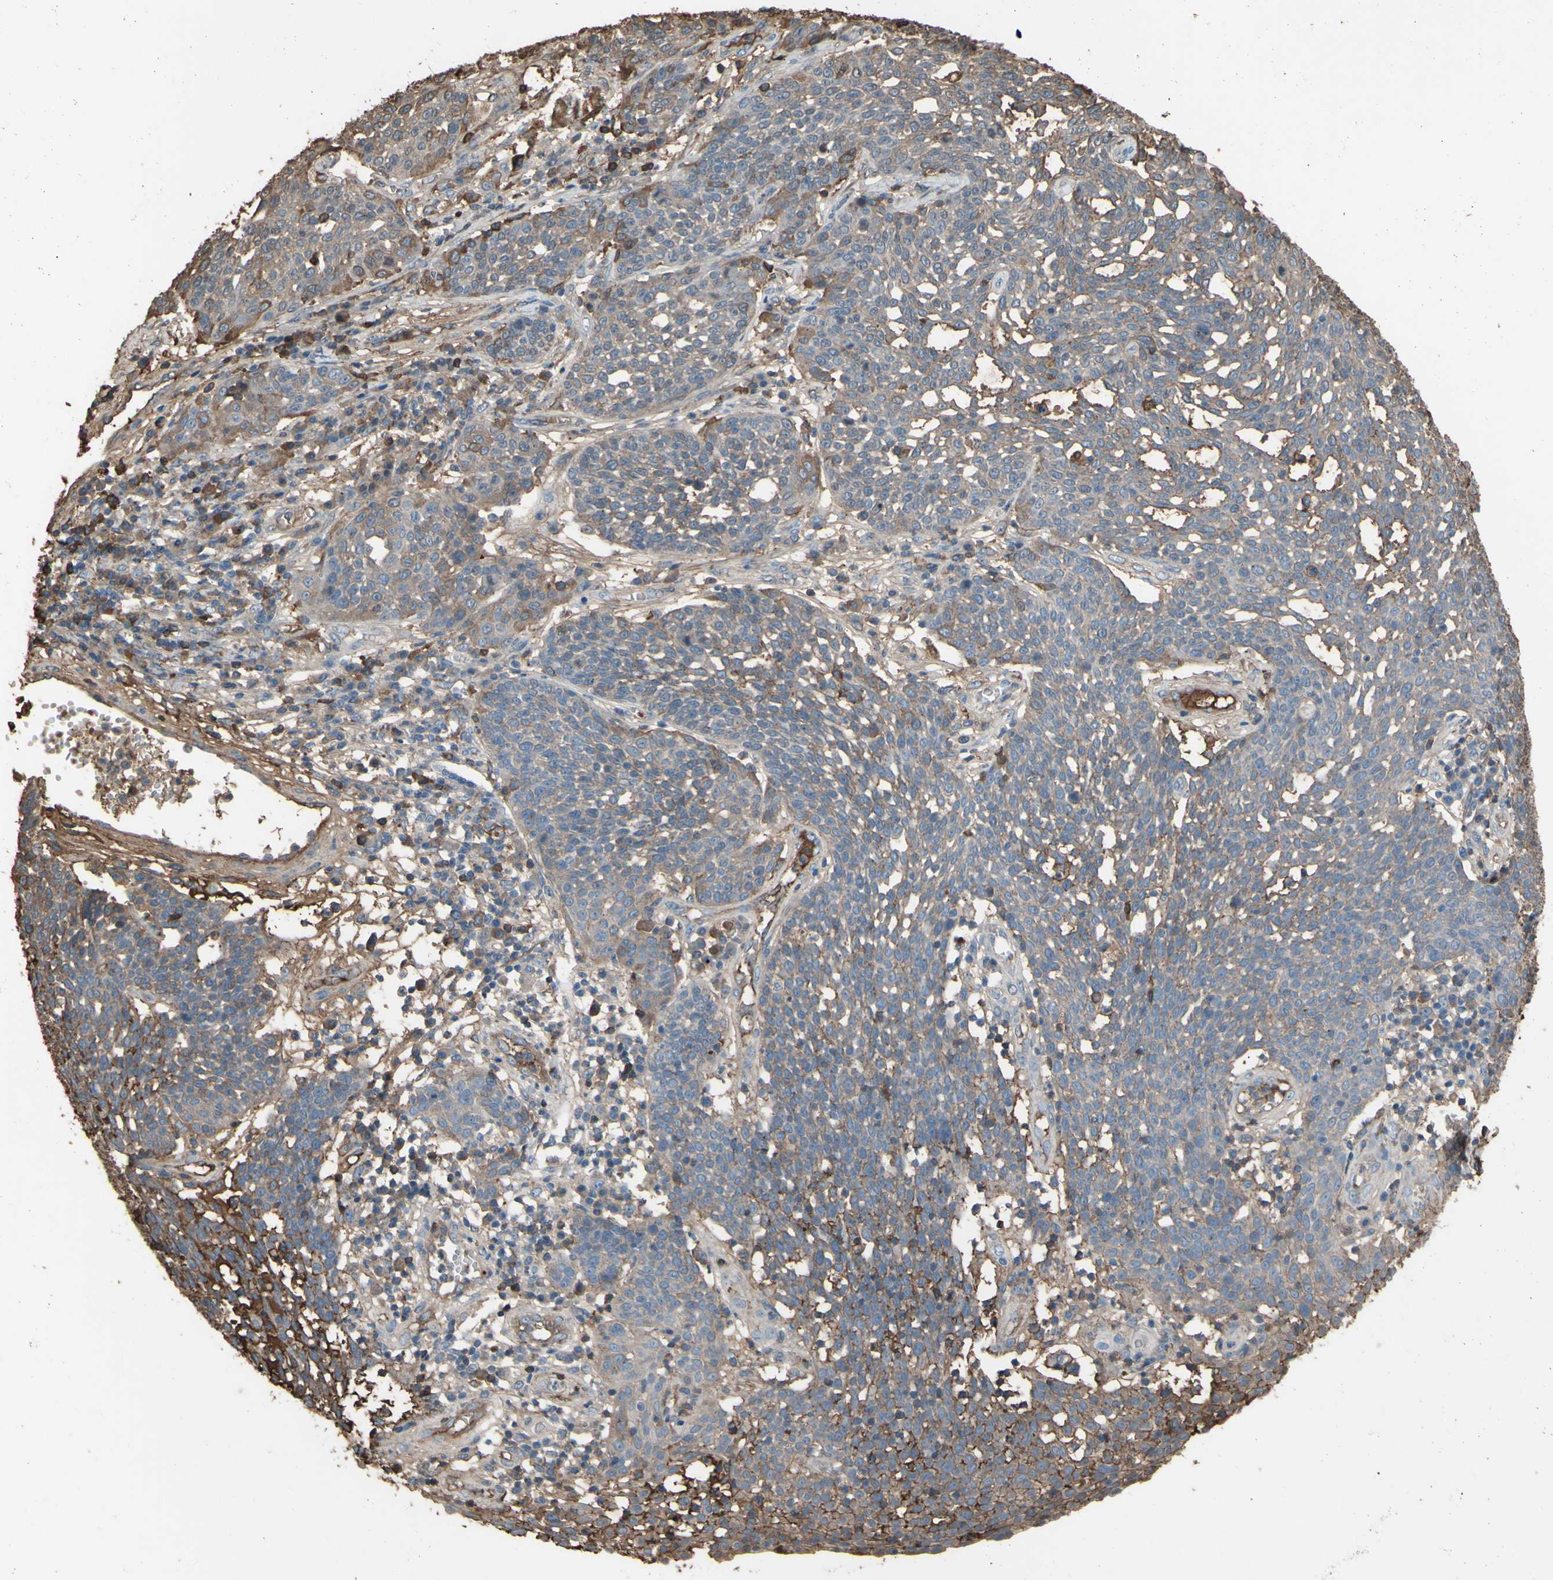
{"staining": {"intensity": "weak", "quantity": "25%-75%", "location": "cytoplasmic/membranous"}, "tissue": "cervical cancer", "cell_type": "Tumor cells", "image_type": "cancer", "snomed": [{"axis": "morphology", "description": "Squamous cell carcinoma, NOS"}, {"axis": "topography", "description": "Cervix"}], "caption": "A low amount of weak cytoplasmic/membranous positivity is present in about 25%-75% of tumor cells in cervical cancer (squamous cell carcinoma) tissue. (Stains: DAB (3,3'-diaminobenzidine) in brown, nuclei in blue, Microscopy: brightfield microscopy at high magnification).", "gene": "PTGDS", "patient": {"sex": "female", "age": 34}}